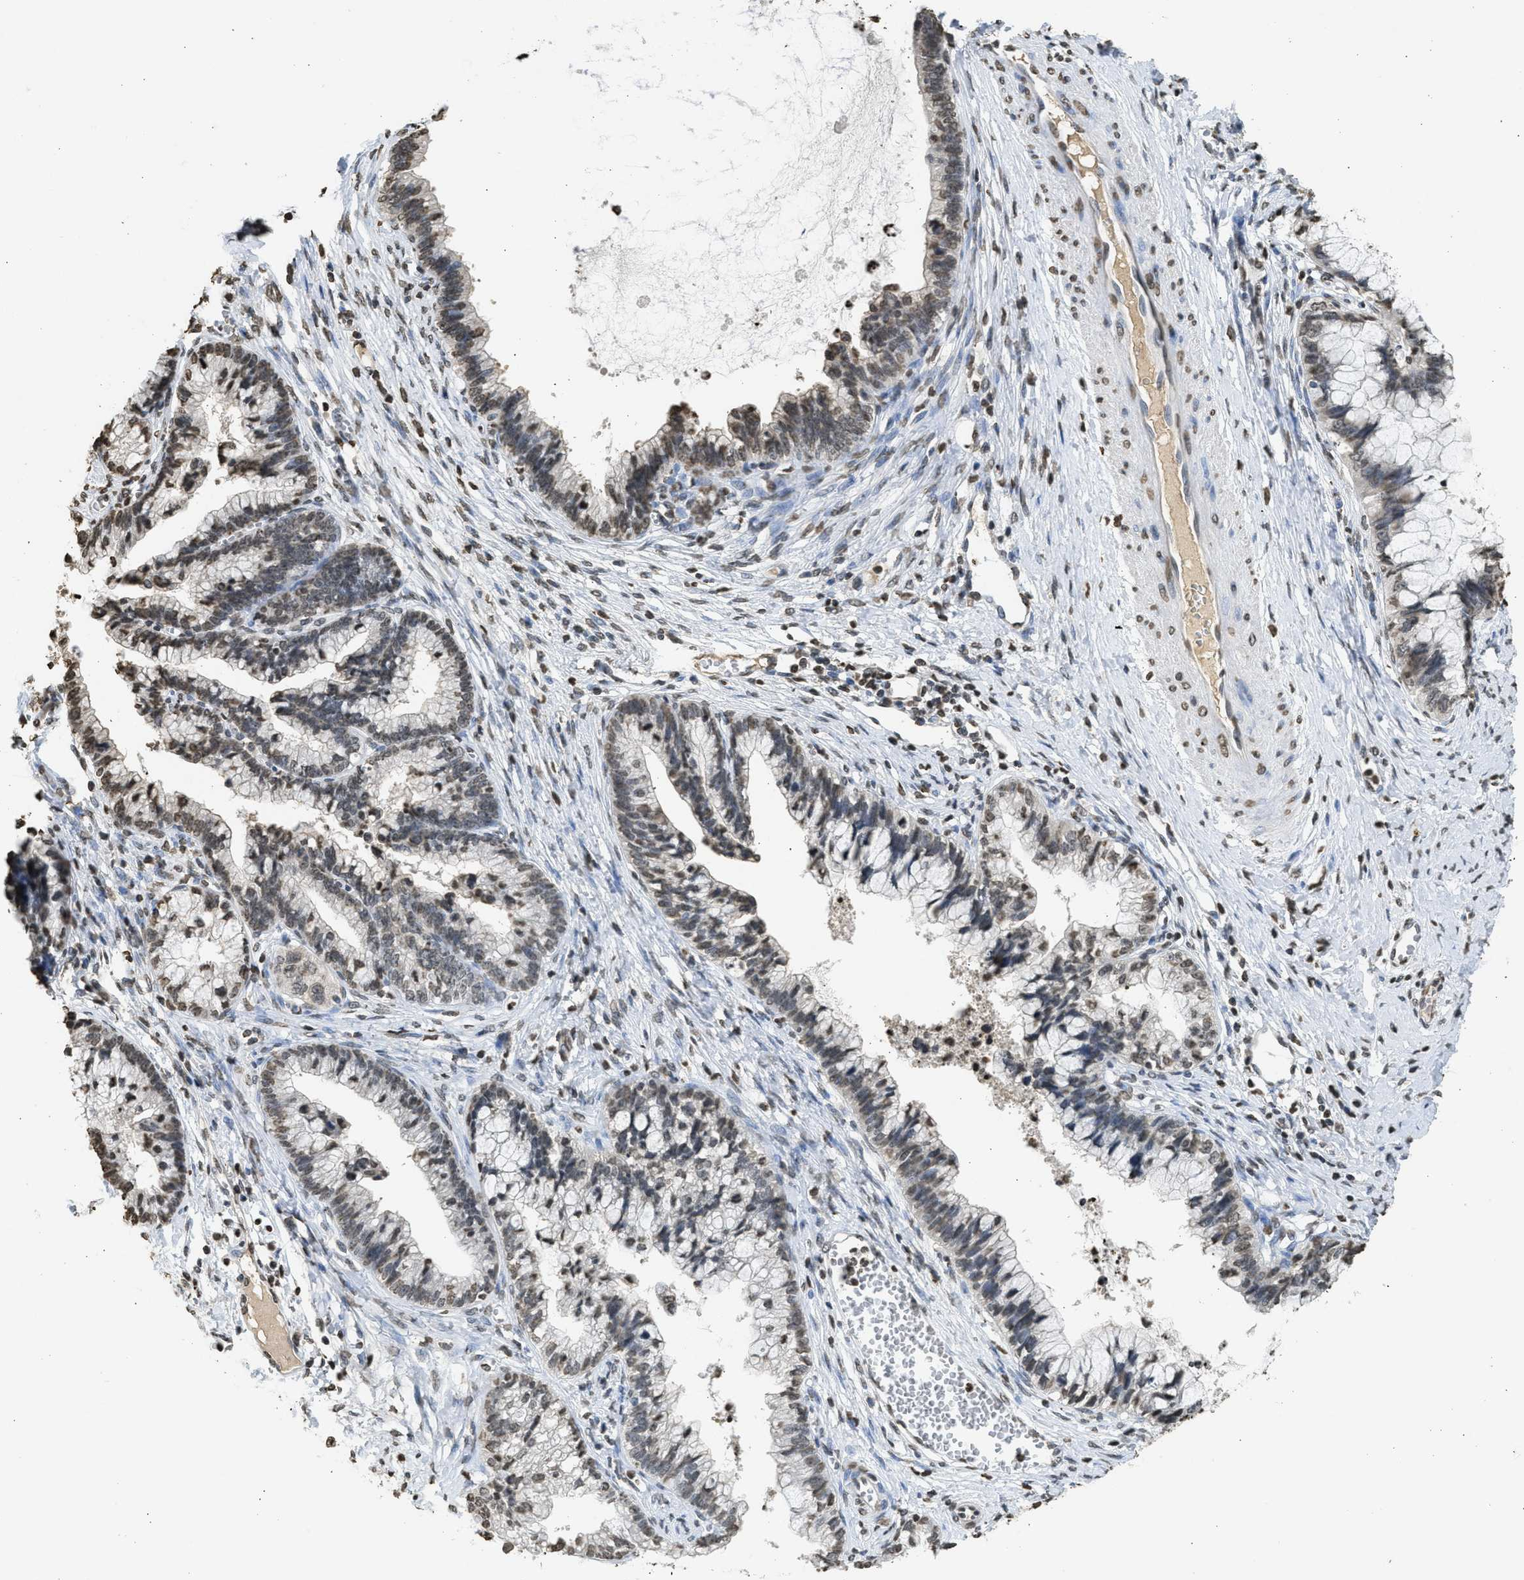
{"staining": {"intensity": "weak", "quantity": "25%-75%", "location": "nuclear"}, "tissue": "cervical cancer", "cell_type": "Tumor cells", "image_type": "cancer", "snomed": [{"axis": "morphology", "description": "Adenocarcinoma, NOS"}, {"axis": "topography", "description": "Cervix"}], "caption": "Immunohistochemistry (IHC) (DAB (3,3'-diaminobenzidine)) staining of cervical adenocarcinoma demonstrates weak nuclear protein staining in approximately 25%-75% of tumor cells.", "gene": "RRAGC", "patient": {"sex": "female", "age": 44}}